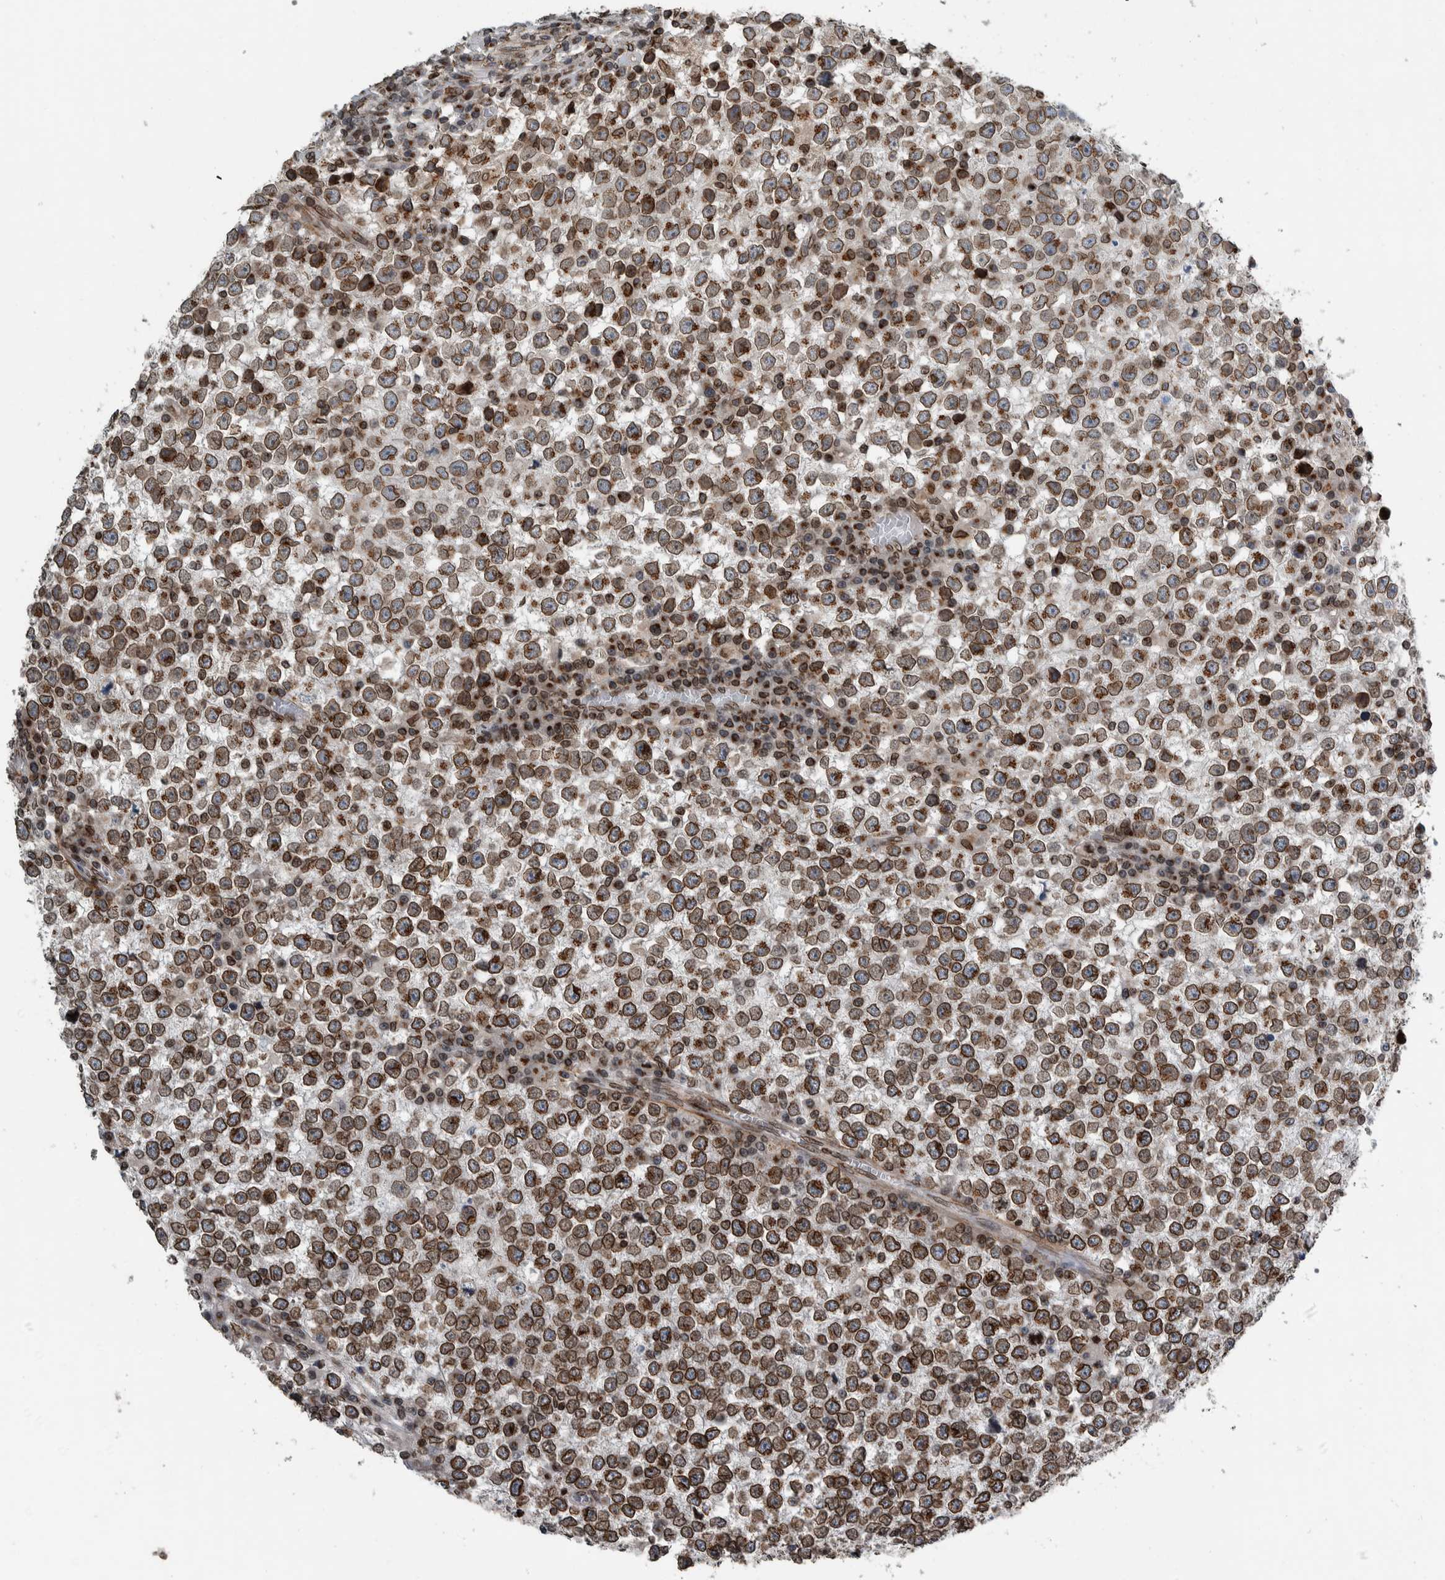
{"staining": {"intensity": "moderate", "quantity": ">75%", "location": "cytoplasmic/membranous,nuclear"}, "tissue": "testis cancer", "cell_type": "Tumor cells", "image_type": "cancer", "snomed": [{"axis": "morphology", "description": "Seminoma, NOS"}, {"axis": "topography", "description": "Testis"}], "caption": "Testis seminoma stained with immunohistochemistry (IHC) displays moderate cytoplasmic/membranous and nuclear staining in about >75% of tumor cells. (DAB (3,3'-diaminobenzidine) = brown stain, brightfield microscopy at high magnification).", "gene": "FAM135B", "patient": {"sex": "male", "age": 65}}